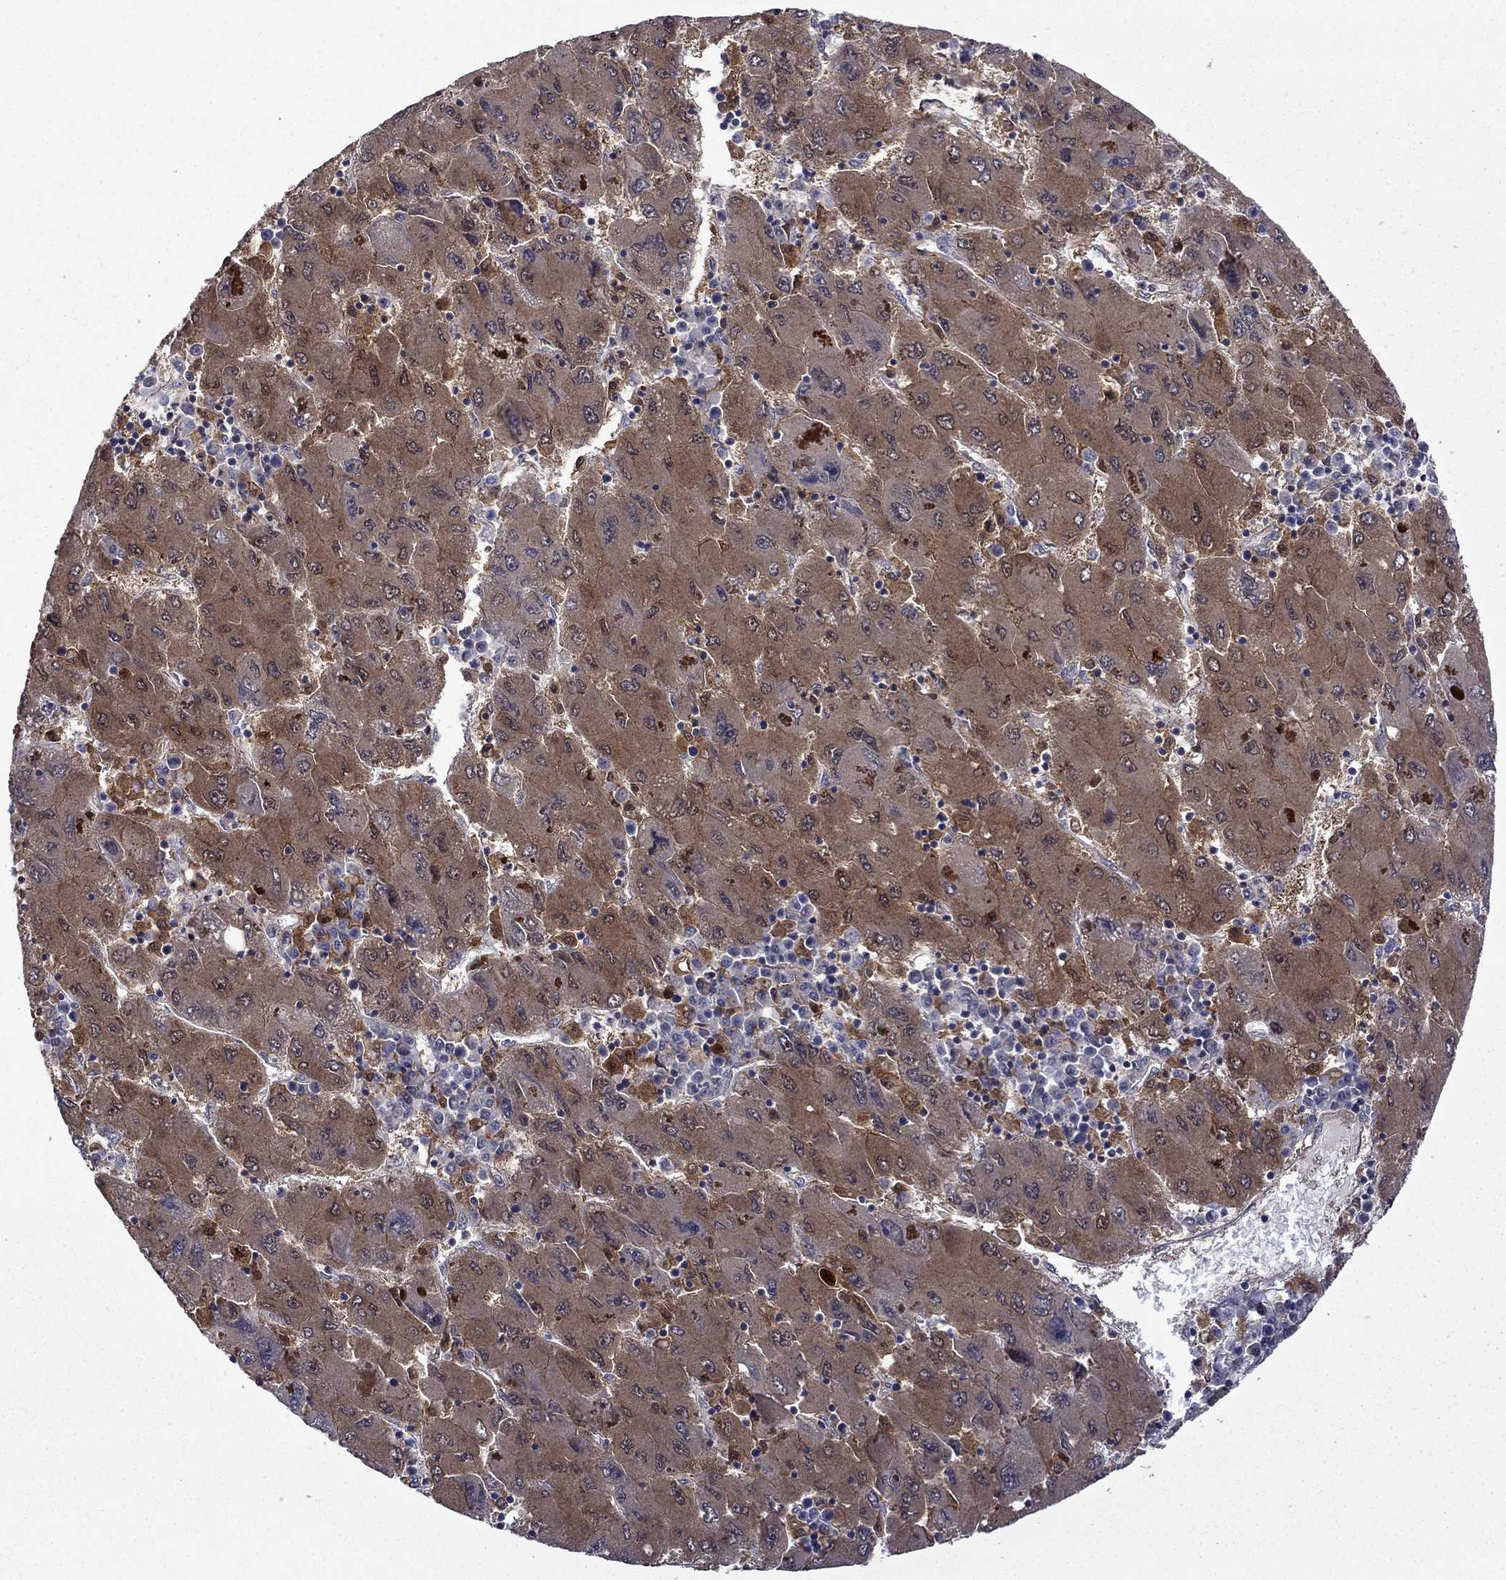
{"staining": {"intensity": "moderate", "quantity": ">75%", "location": "cytoplasmic/membranous"}, "tissue": "liver cancer", "cell_type": "Tumor cells", "image_type": "cancer", "snomed": [{"axis": "morphology", "description": "Carcinoma, Hepatocellular, NOS"}, {"axis": "topography", "description": "Liver"}], "caption": "The micrograph shows staining of liver cancer (hepatocellular carcinoma), revealing moderate cytoplasmic/membranous protein expression (brown color) within tumor cells.", "gene": "TPMT", "patient": {"sex": "male", "age": 75}}